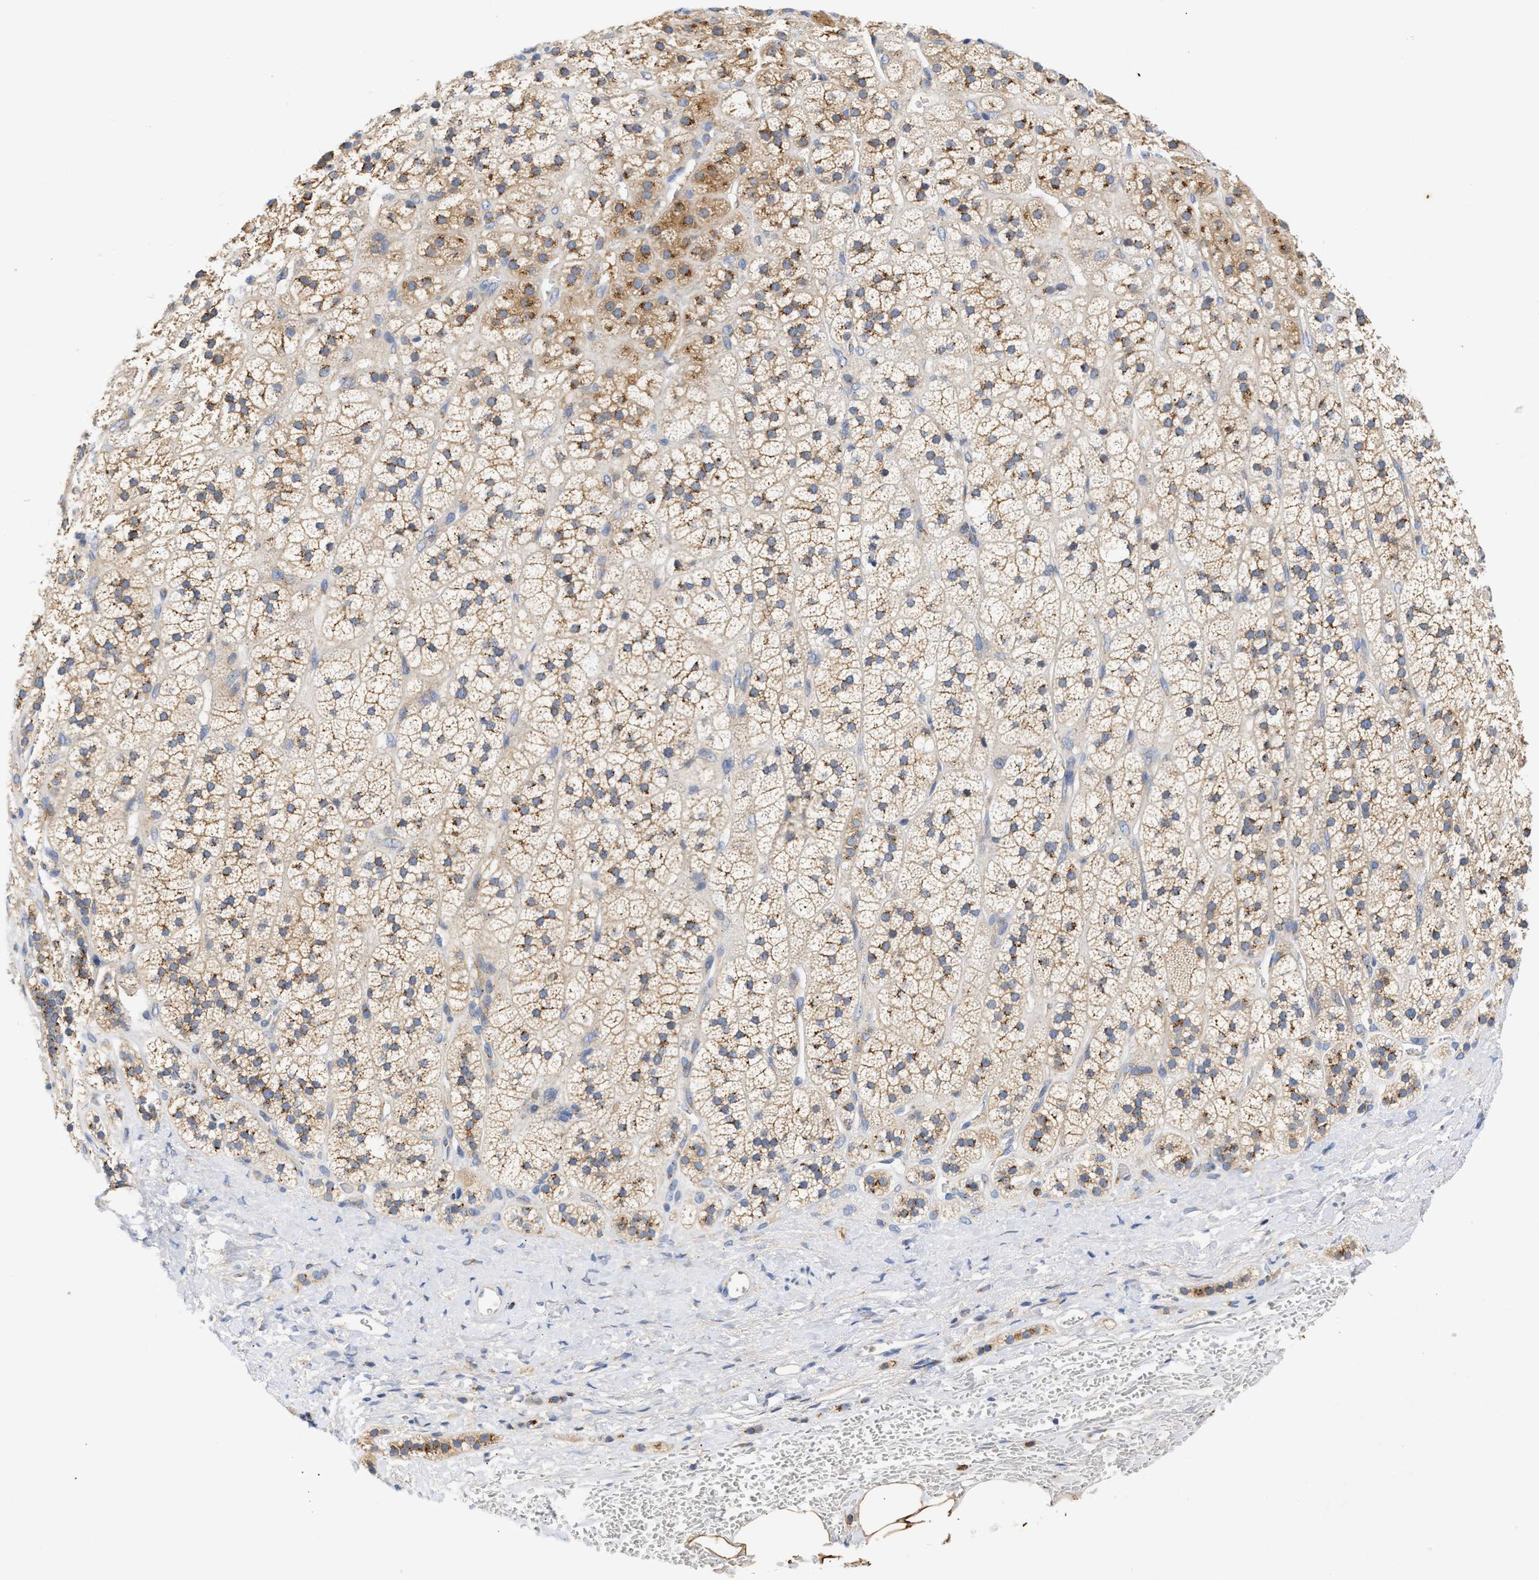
{"staining": {"intensity": "weak", "quantity": ">75%", "location": "cytoplasmic/membranous"}, "tissue": "adrenal gland", "cell_type": "Glandular cells", "image_type": "normal", "snomed": [{"axis": "morphology", "description": "Normal tissue, NOS"}, {"axis": "topography", "description": "Adrenal gland"}], "caption": "Immunohistochemistry (IHC) of normal human adrenal gland displays low levels of weak cytoplasmic/membranous staining in approximately >75% of glandular cells.", "gene": "TRIM50", "patient": {"sex": "male", "age": 56}}